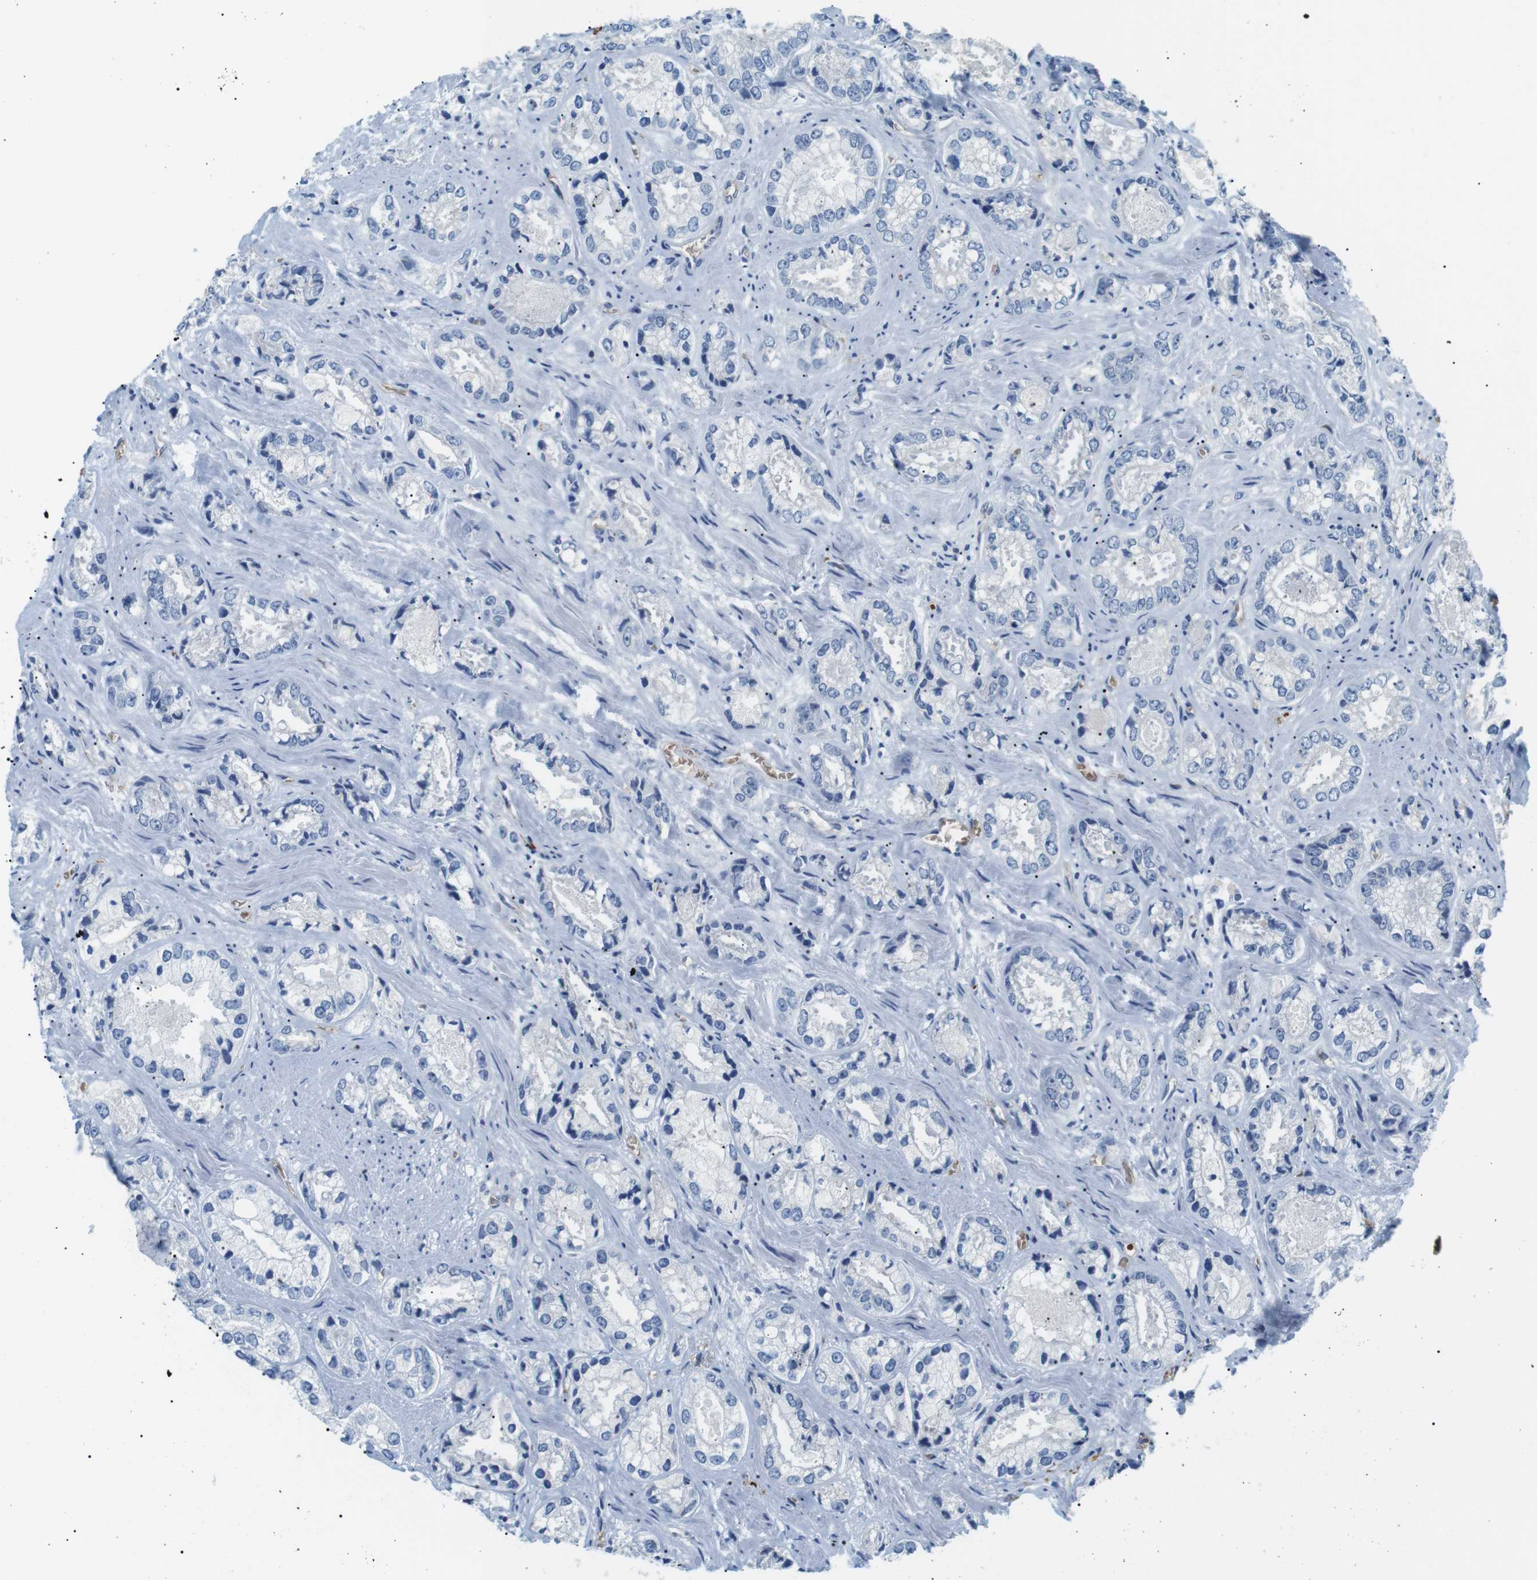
{"staining": {"intensity": "negative", "quantity": "none", "location": "none"}, "tissue": "prostate cancer", "cell_type": "Tumor cells", "image_type": "cancer", "snomed": [{"axis": "morphology", "description": "Adenocarcinoma, High grade"}, {"axis": "topography", "description": "Prostate"}], "caption": "This is an immunohistochemistry histopathology image of adenocarcinoma (high-grade) (prostate). There is no positivity in tumor cells.", "gene": "ADCY10", "patient": {"sex": "male", "age": 61}}